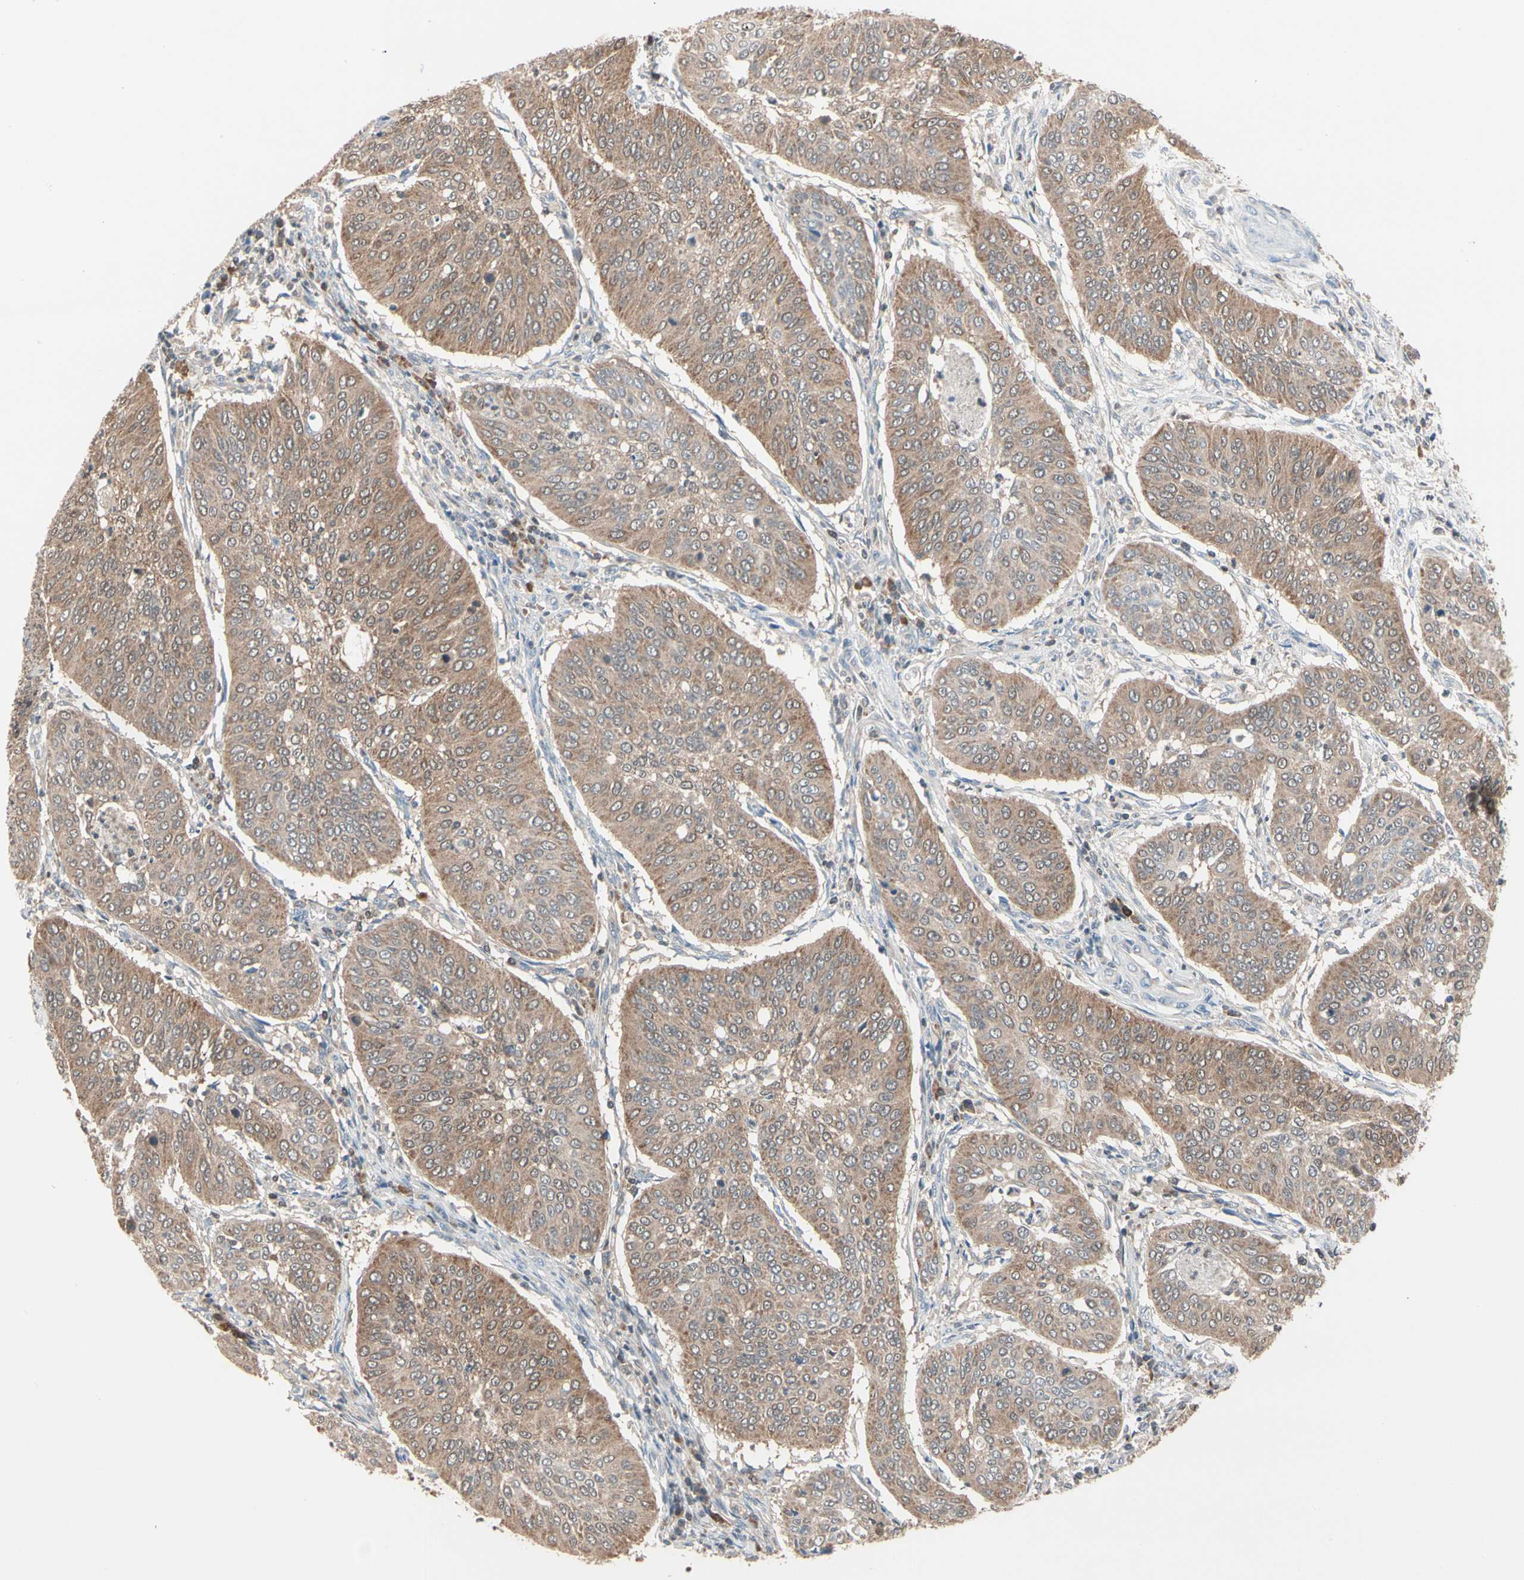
{"staining": {"intensity": "moderate", "quantity": ">75%", "location": "cytoplasmic/membranous"}, "tissue": "cervical cancer", "cell_type": "Tumor cells", "image_type": "cancer", "snomed": [{"axis": "morphology", "description": "Normal tissue, NOS"}, {"axis": "morphology", "description": "Squamous cell carcinoma, NOS"}, {"axis": "topography", "description": "Cervix"}], "caption": "The photomicrograph shows immunohistochemical staining of cervical cancer. There is moderate cytoplasmic/membranous positivity is identified in approximately >75% of tumor cells.", "gene": "MTHFS", "patient": {"sex": "female", "age": 39}}